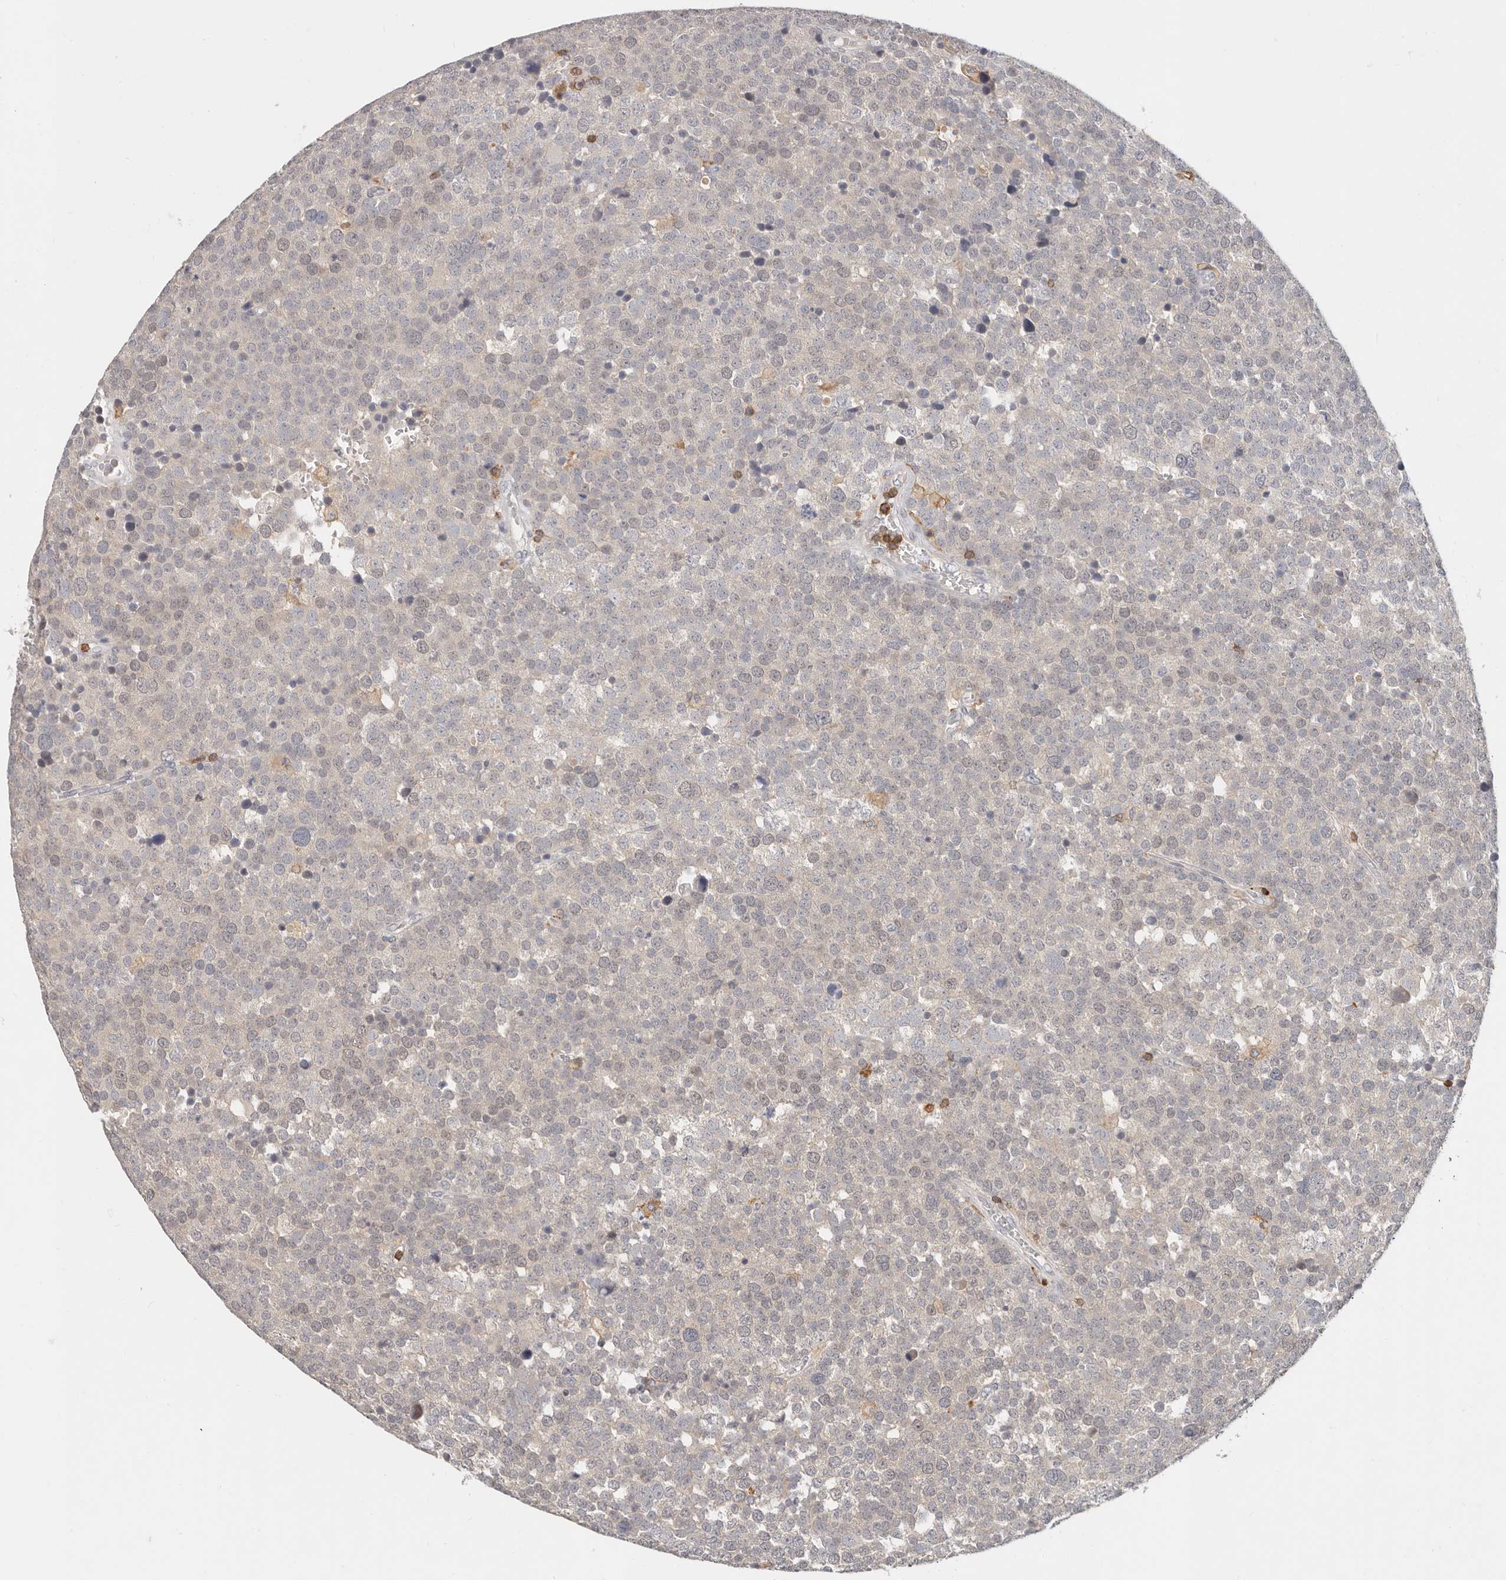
{"staining": {"intensity": "negative", "quantity": "none", "location": "none"}, "tissue": "testis cancer", "cell_type": "Tumor cells", "image_type": "cancer", "snomed": [{"axis": "morphology", "description": "Seminoma, NOS"}, {"axis": "topography", "description": "Testis"}], "caption": "IHC of human testis cancer demonstrates no staining in tumor cells. (DAB (3,3'-diaminobenzidine) immunohistochemistry with hematoxylin counter stain).", "gene": "TMEM63B", "patient": {"sex": "male", "age": 71}}